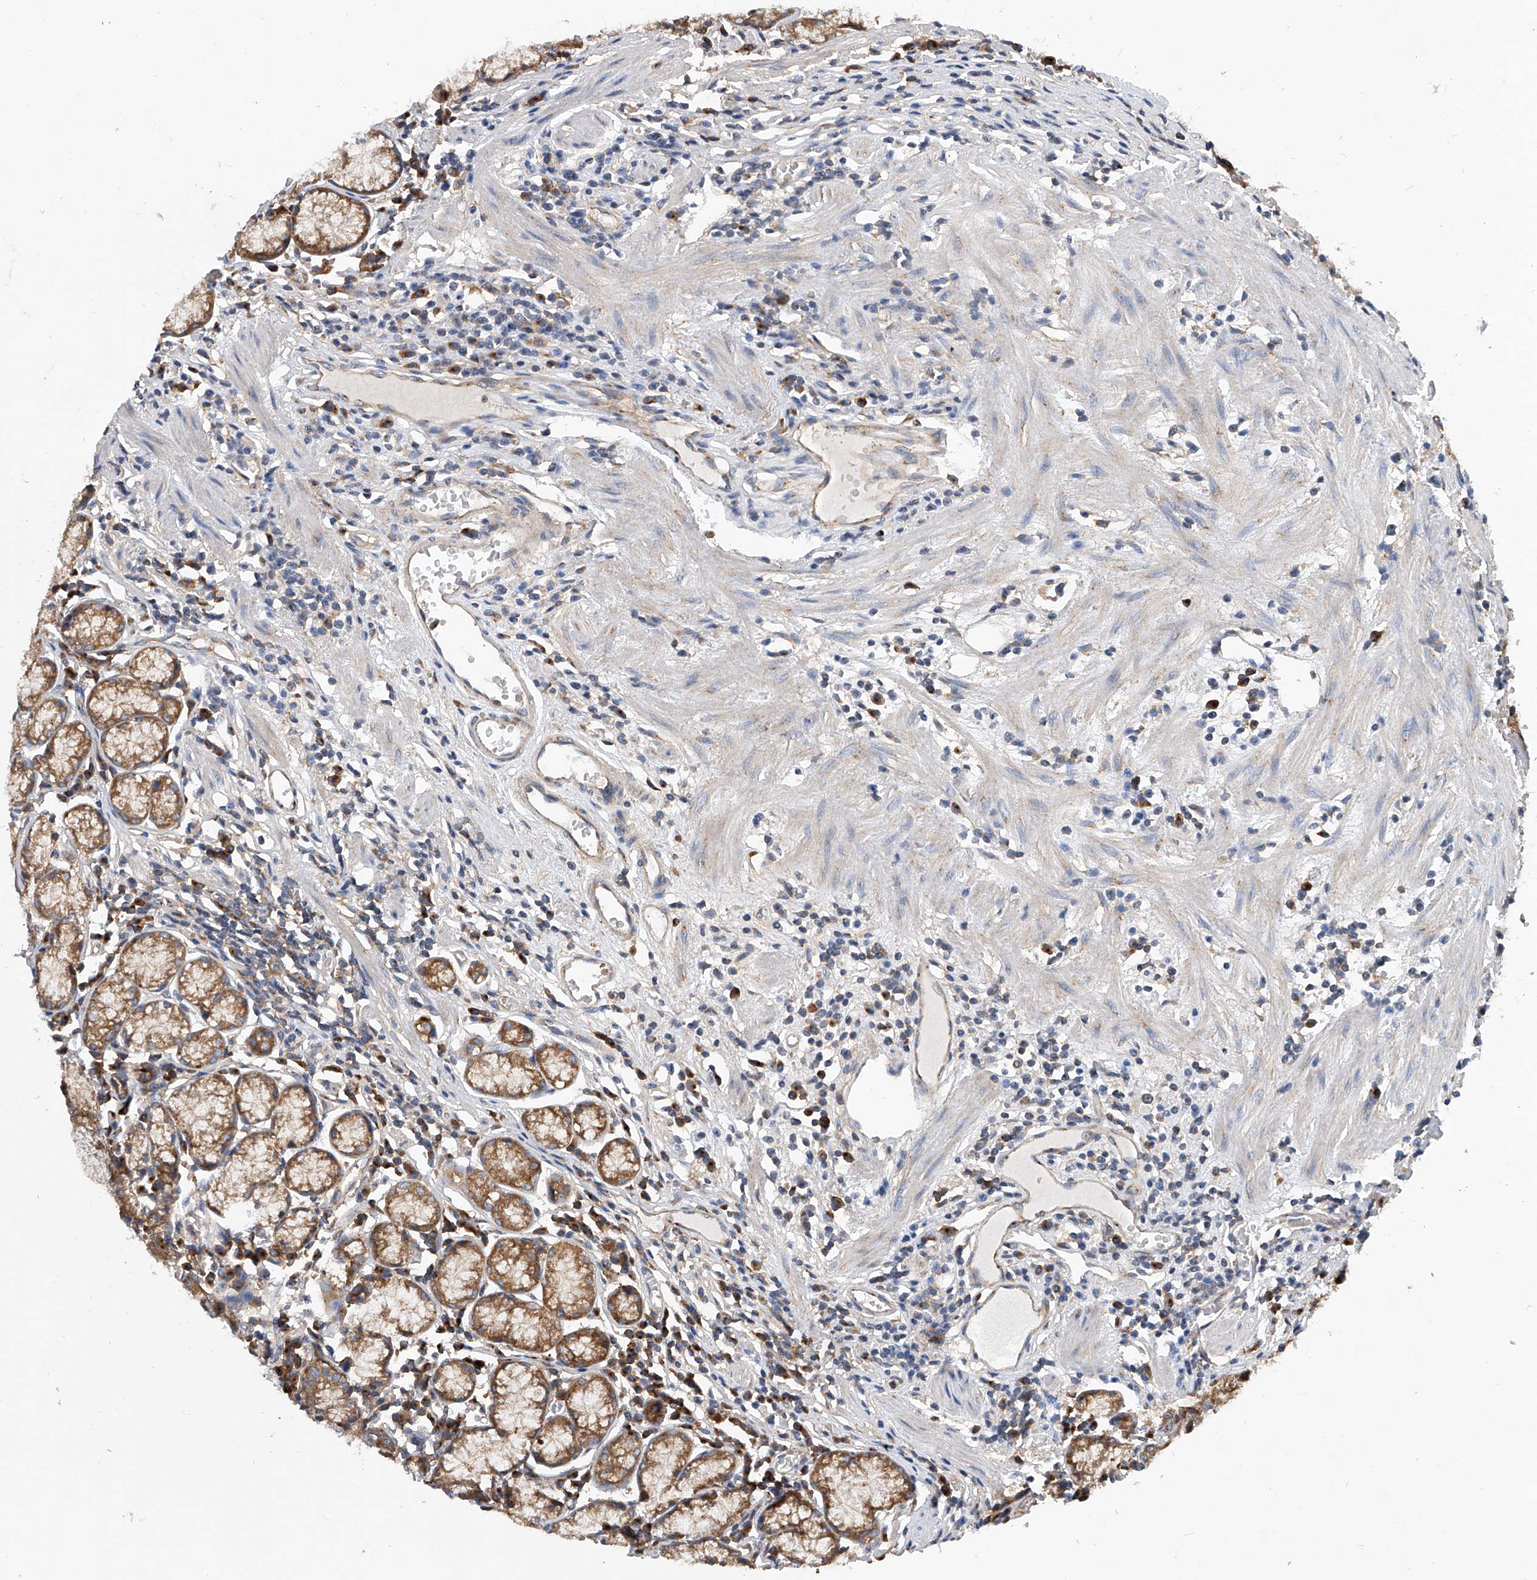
{"staining": {"intensity": "moderate", "quantity": ">75%", "location": "cytoplasmic/membranous"}, "tissue": "stomach", "cell_type": "Glandular cells", "image_type": "normal", "snomed": [{"axis": "morphology", "description": "Normal tissue, NOS"}, {"axis": "topography", "description": "Stomach"}], "caption": "Protein expression analysis of normal human stomach reveals moderate cytoplasmic/membranous staining in approximately >75% of glandular cells. (DAB (3,3'-diaminobenzidine) IHC, brown staining for protein, blue staining for nuclei).", "gene": "CFAP410", "patient": {"sex": "male", "age": 55}}